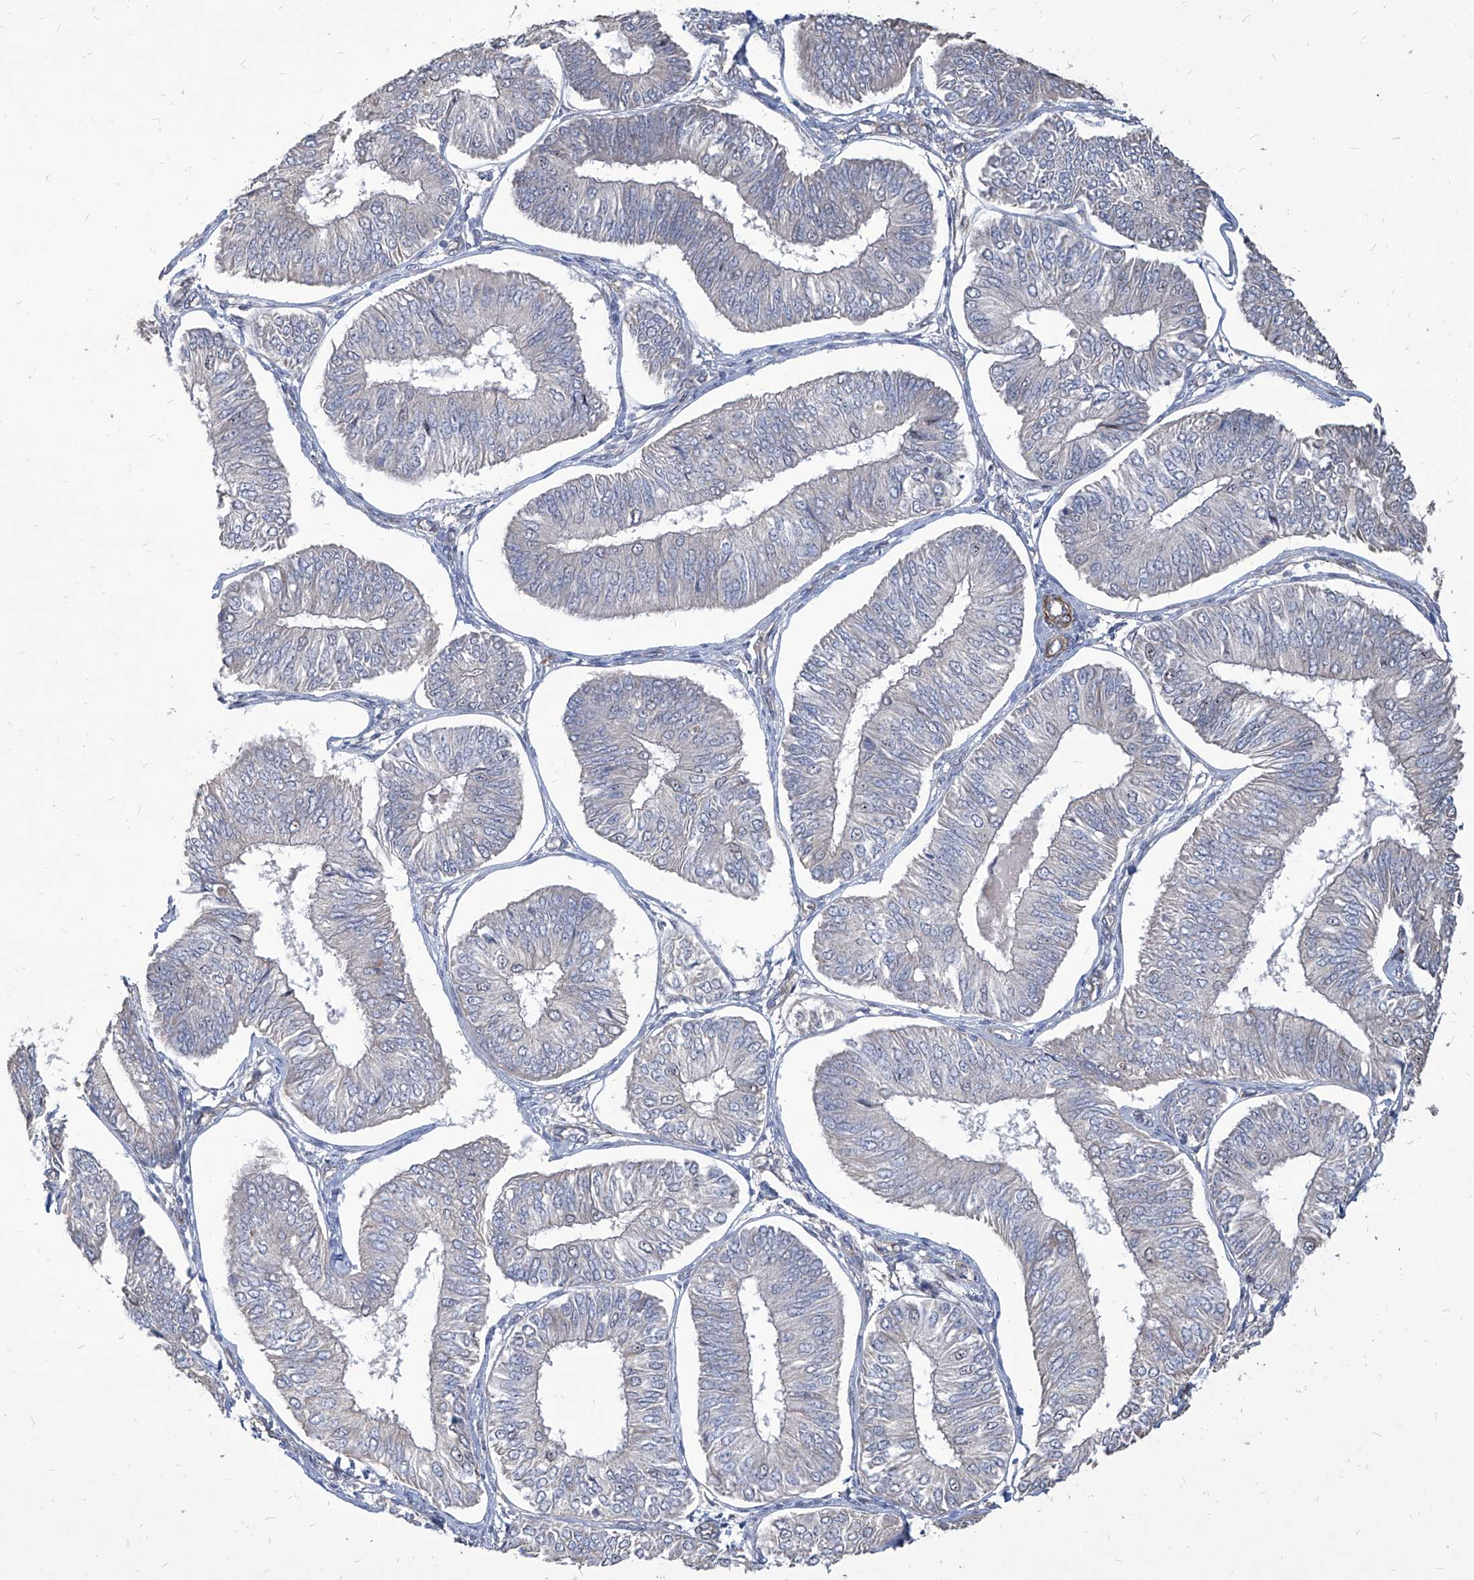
{"staining": {"intensity": "negative", "quantity": "none", "location": "none"}, "tissue": "endometrial cancer", "cell_type": "Tumor cells", "image_type": "cancer", "snomed": [{"axis": "morphology", "description": "Adenocarcinoma, NOS"}, {"axis": "topography", "description": "Endometrium"}], "caption": "The photomicrograph reveals no significant staining in tumor cells of endometrial cancer.", "gene": "FAM83B", "patient": {"sex": "female", "age": 58}}